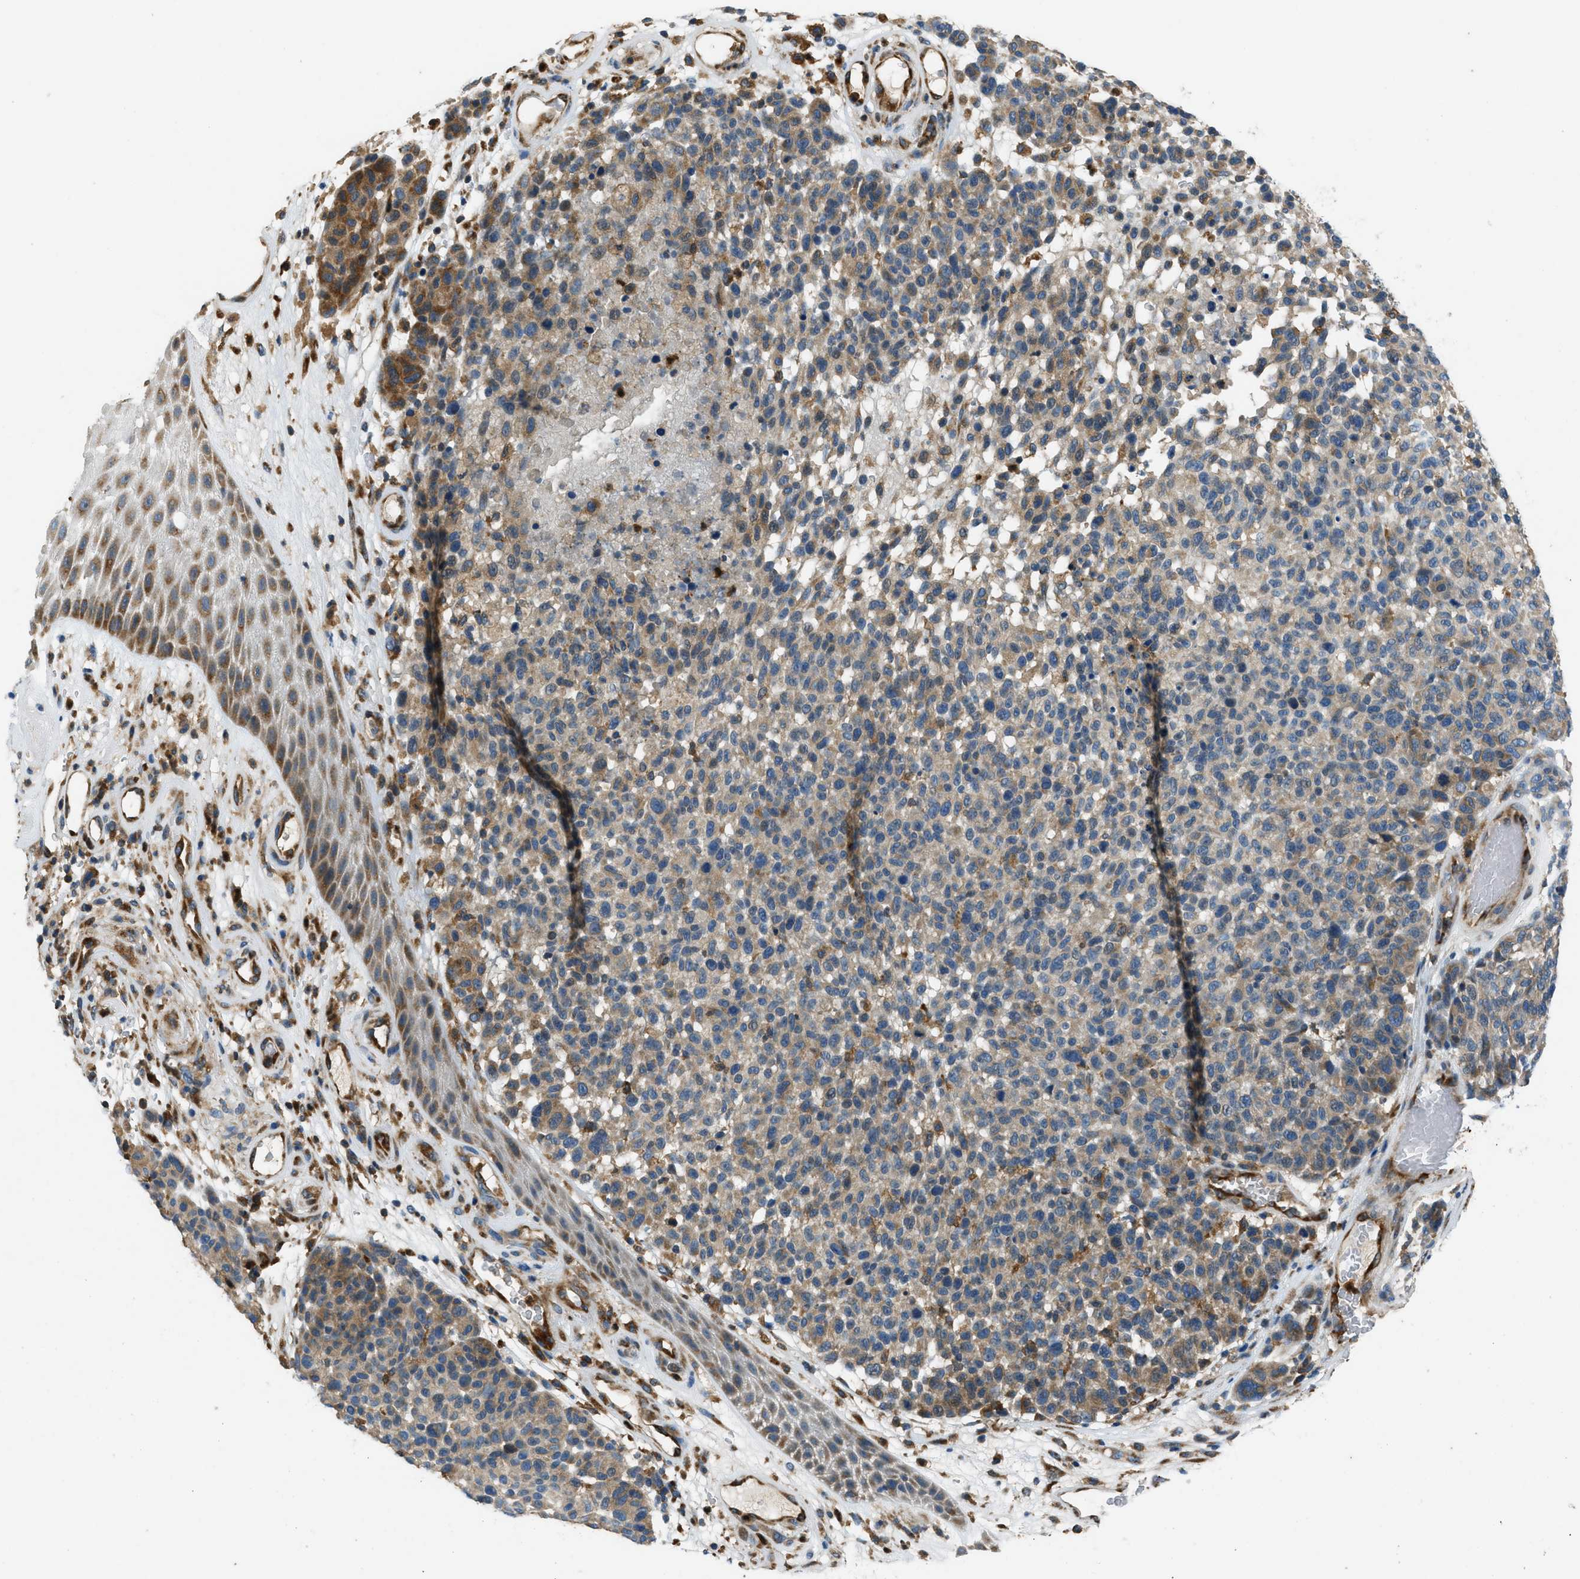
{"staining": {"intensity": "weak", "quantity": ">75%", "location": "cytoplasmic/membranous"}, "tissue": "melanoma", "cell_type": "Tumor cells", "image_type": "cancer", "snomed": [{"axis": "morphology", "description": "Malignant melanoma, NOS"}, {"axis": "topography", "description": "Skin"}], "caption": "Immunohistochemical staining of human melanoma reveals low levels of weak cytoplasmic/membranous protein staining in approximately >75% of tumor cells.", "gene": "GIMAP8", "patient": {"sex": "male", "age": 59}}